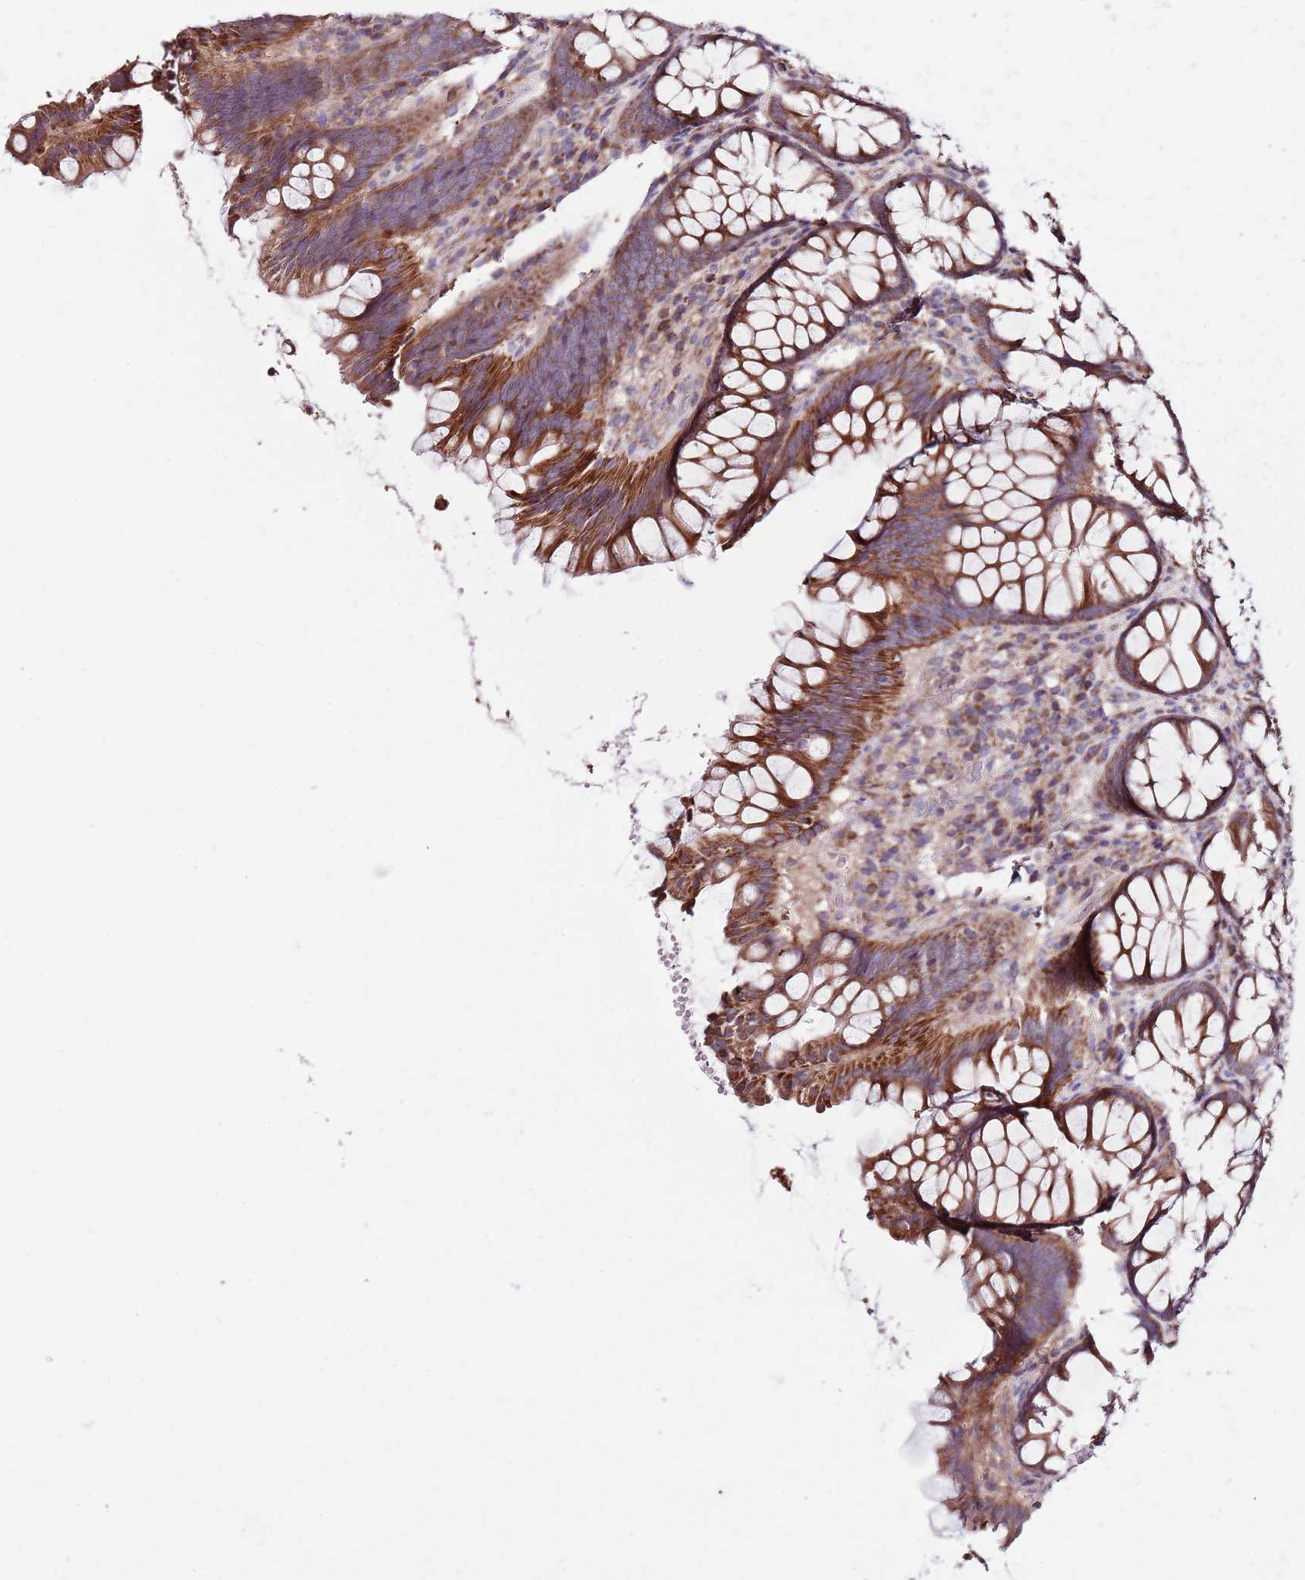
{"staining": {"intensity": "weak", "quantity": ">75%", "location": "cytoplasmic/membranous"}, "tissue": "colon", "cell_type": "Endothelial cells", "image_type": "normal", "snomed": [{"axis": "morphology", "description": "Normal tissue, NOS"}, {"axis": "topography", "description": "Colon"}], "caption": "Immunohistochemistry (IHC) image of benign human colon stained for a protein (brown), which shows low levels of weak cytoplasmic/membranous positivity in about >75% of endothelial cells.", "gene": "SMG1", "patient": {"sex": "female", "age": 79}}